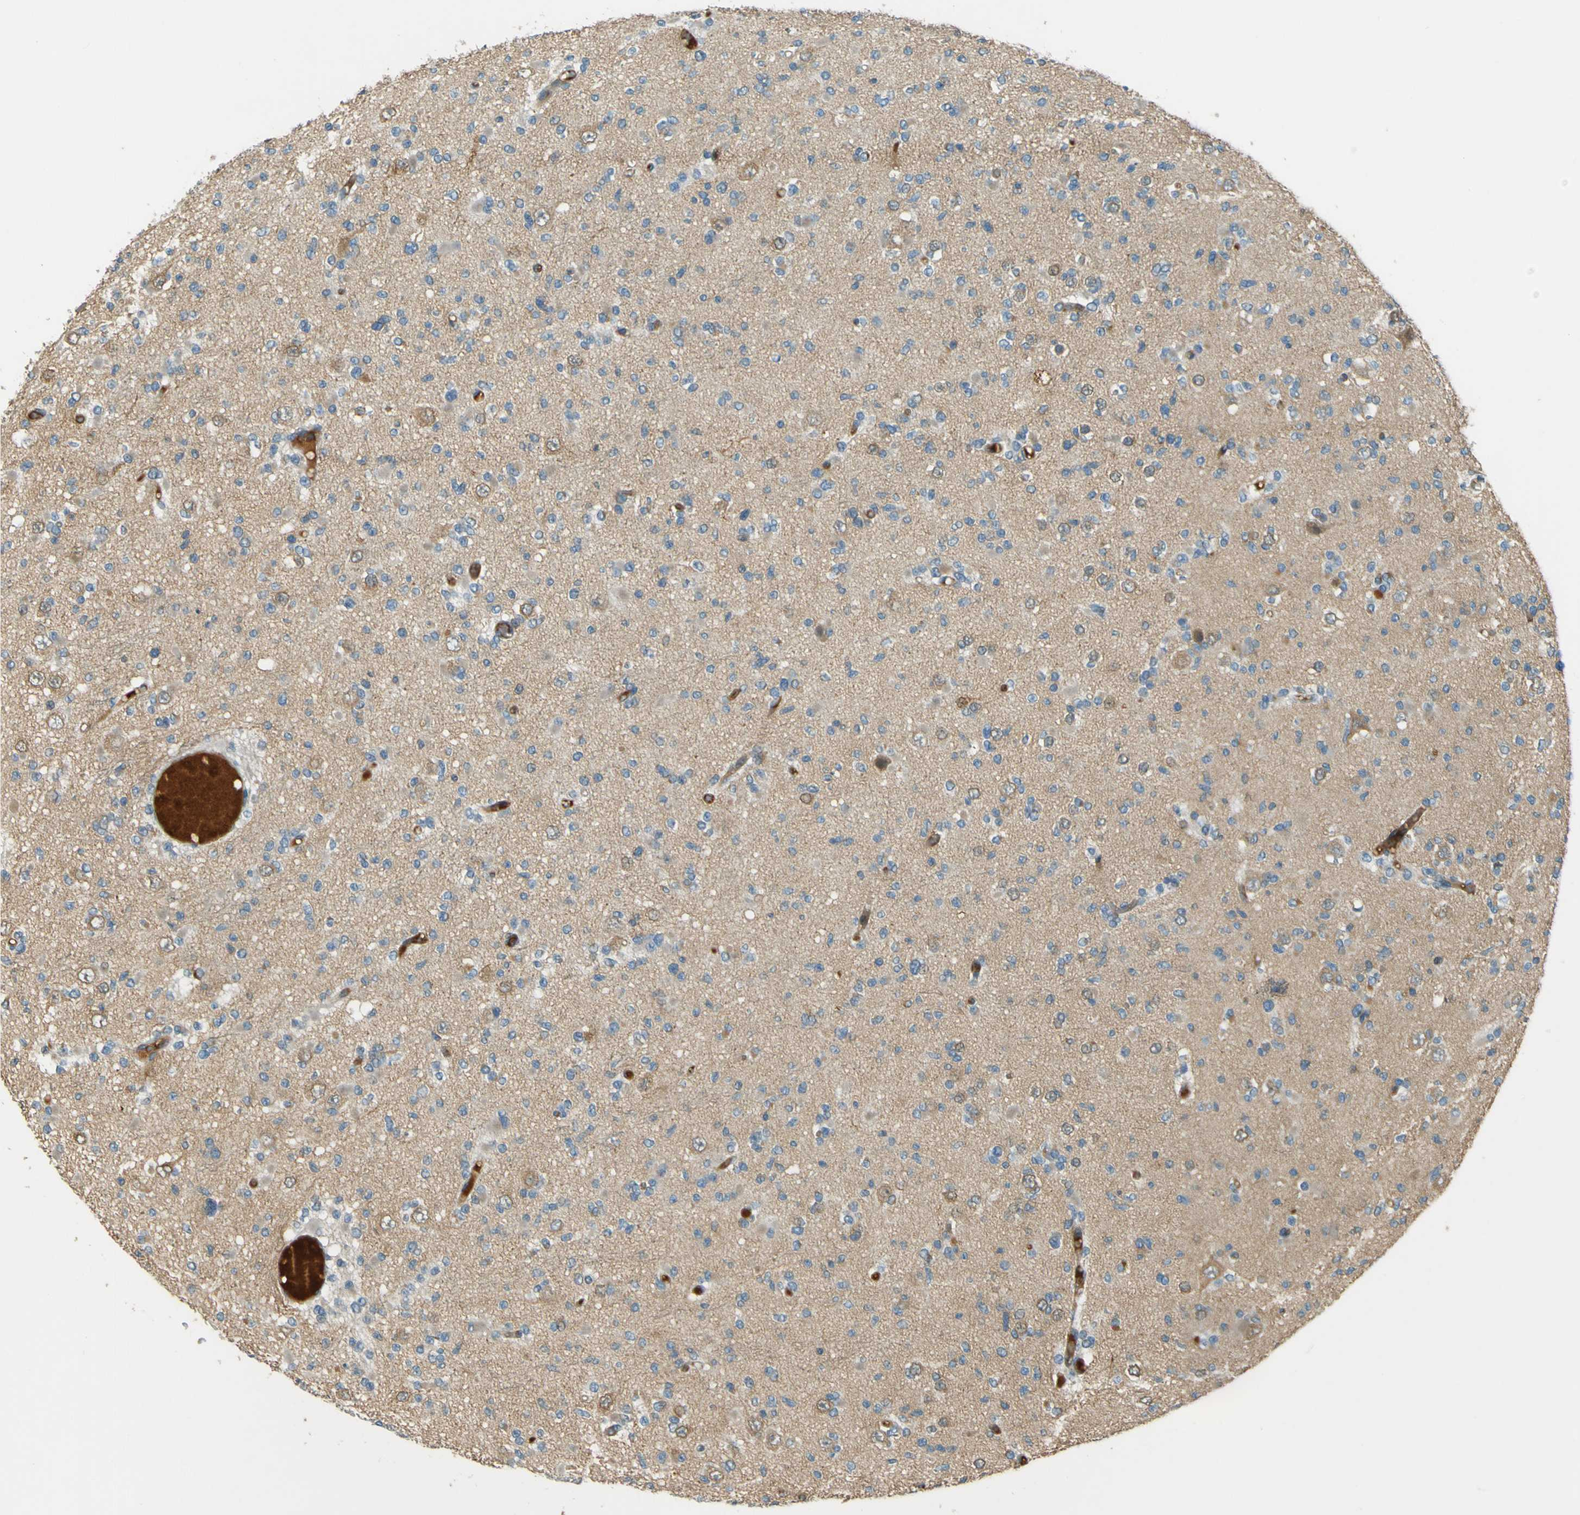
{"staining": {"intensity": "weak", "quantity": "25%-75%", "location": "cytoplasmic/membranous"}, "tissue": "glioma", "cell_type": "Tumor cells", "image_type": "cancer", "snomed": [{"axis": "morphology", "description": "Glioma, malignant, Low grade"}, {"axis": "topography", "description": "Brain"}], "caption": "Low-grade glioma (malignant) was stained to show a protein in brown. There is low levels of weak cytoplasmic/membranous positivity in about 25%-75% of tumor cells.", "gene": "LPCAT1", "patient": {"sex": "female", "age": 22}}